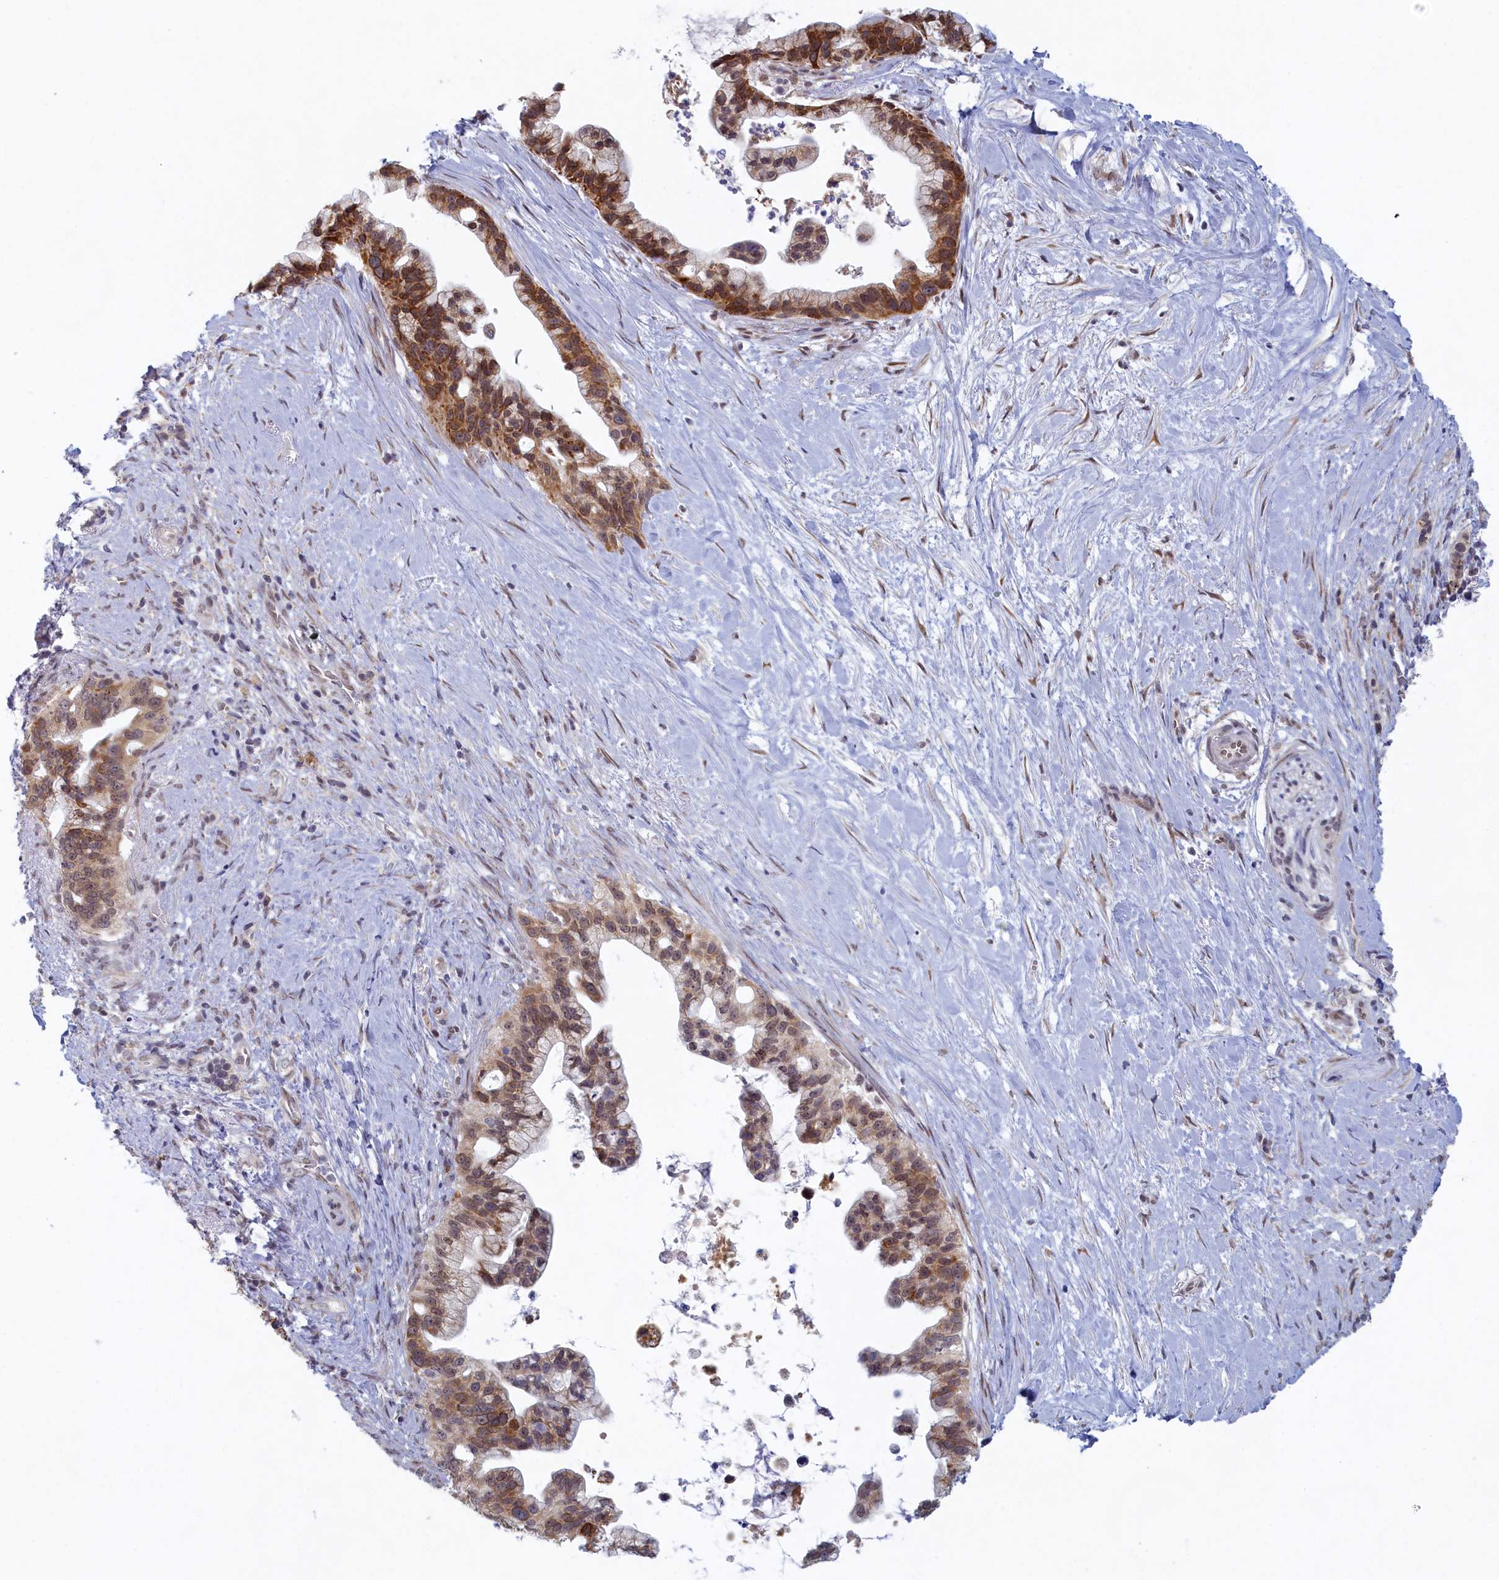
{"staining": {"intensity": "moderate", "quantity": "25%-75%", "location": "cytoplasmic/membranous"}, "tissue": "pancreatic cancer", "cell_type": "Tumor cells", "image_type": "cancer", "snomed": [{"axis": "morphology", "description": "Adenocarcinoma, NOS"}, {"axis": "topography", "description": "Pancreas"}], "caption": "Immunohistochemical staining of pancreatic adenocarcinoma reveals medium levels of moderate cytoplasmic/membranous staining in about 25%-75% of tumor cells. (Stains: DAB (3,3'-diaminobenzidine) in brown, nuclei in blue, Microscopy: brightfield microscopy at high magnification).", "gene": "DNAJC17", "patient": {"sex": "female", "age": 83}}